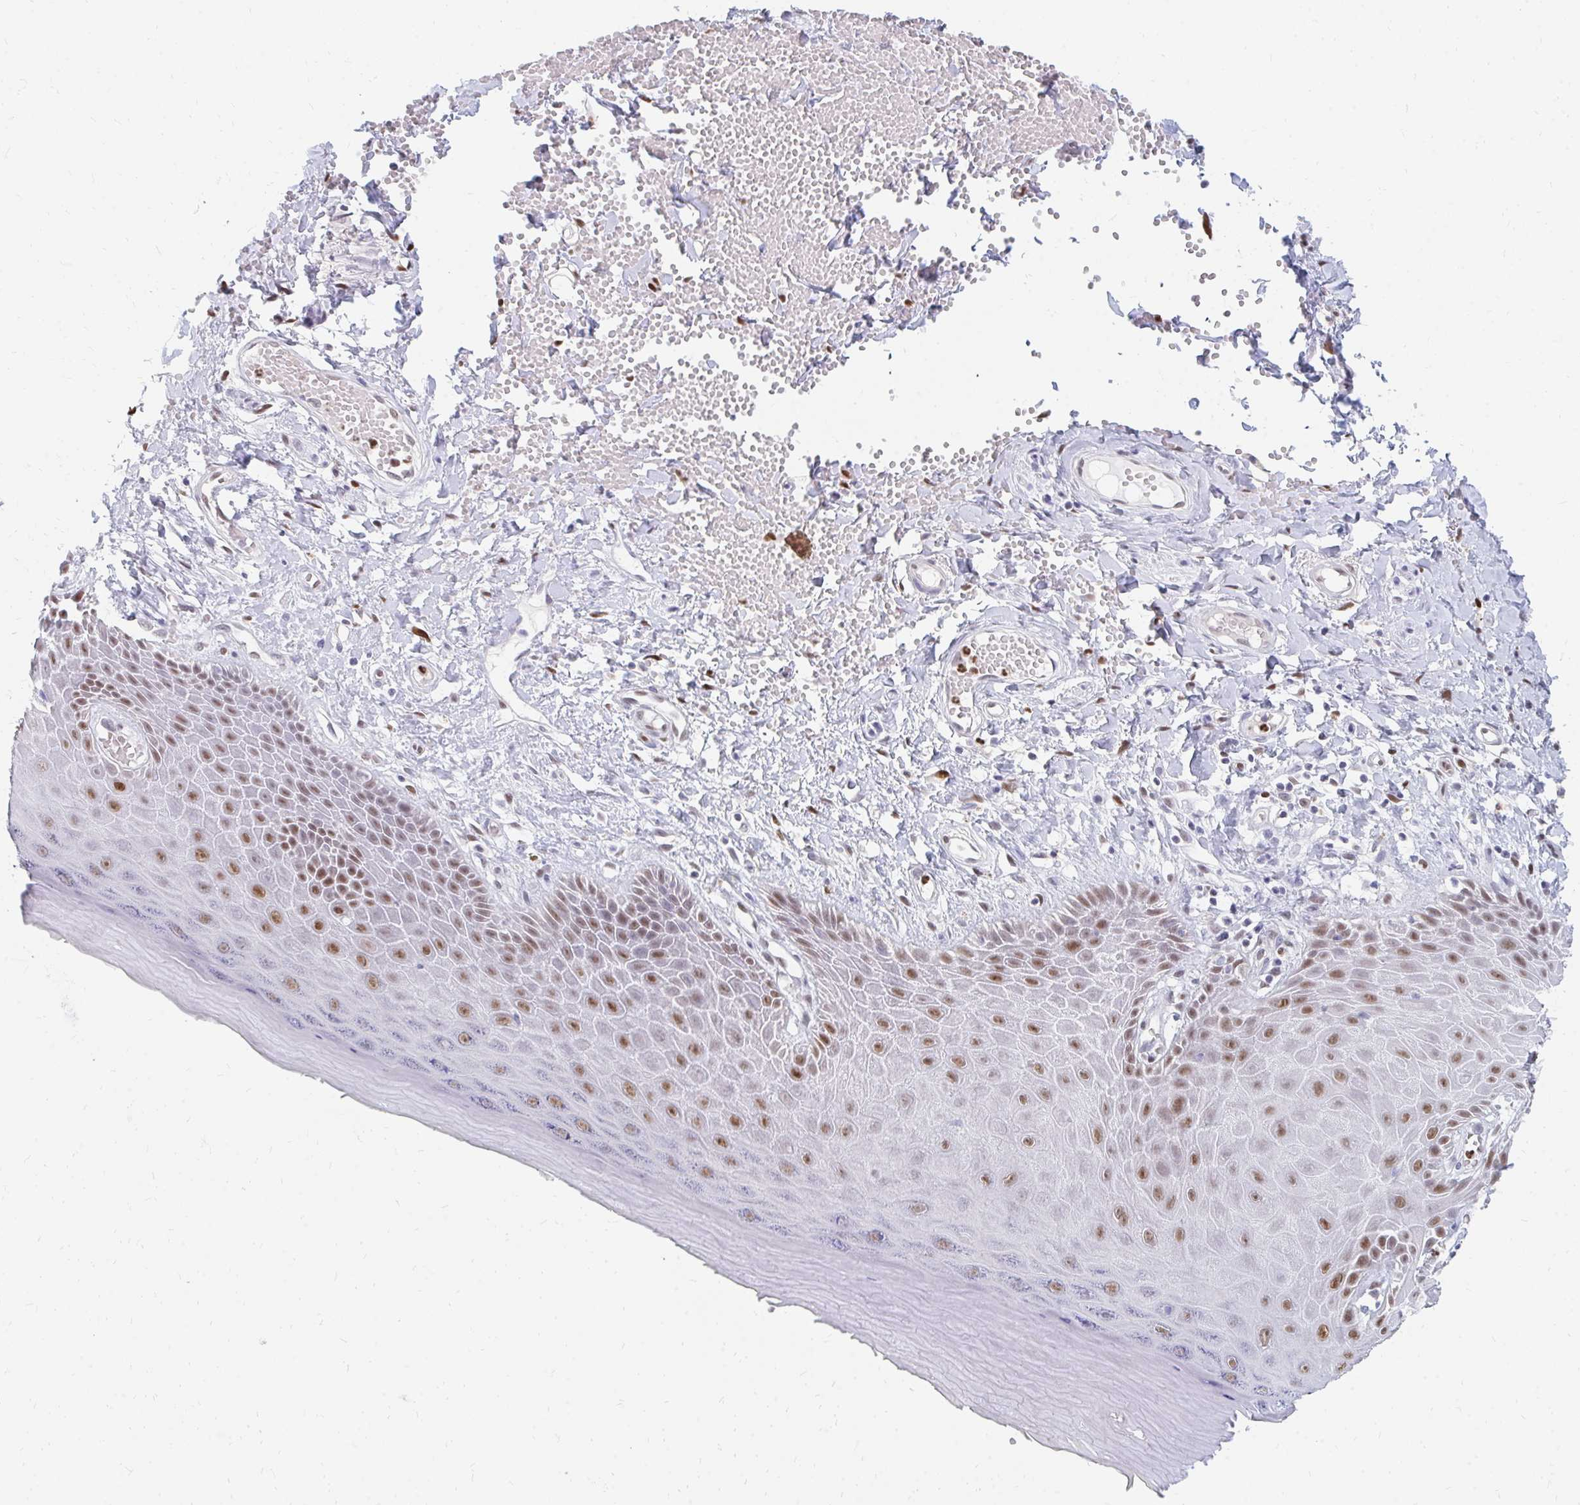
{"staining": {"intensity": "moderate", "quantity": ">75%", "location": "nuclear"}, "tissue": "skin", "cell_type": "Epidermal cells", "image_type": "normal", "snomed": [{"axis": "morphology", "description": "Normal tissue, NOS"}, {"axis": "topography", "description": "Anal"}, {"axis": "topography", "description": "Peripheral nerve tissue"}], "caption": "IHC image of normal skin stained for a protein (brown), which displays medium levels of moderate nuclear expression in about >75% of epidermal cells.", "gene": "PLK3", "patient": {"sex": "male", "age": 78}}